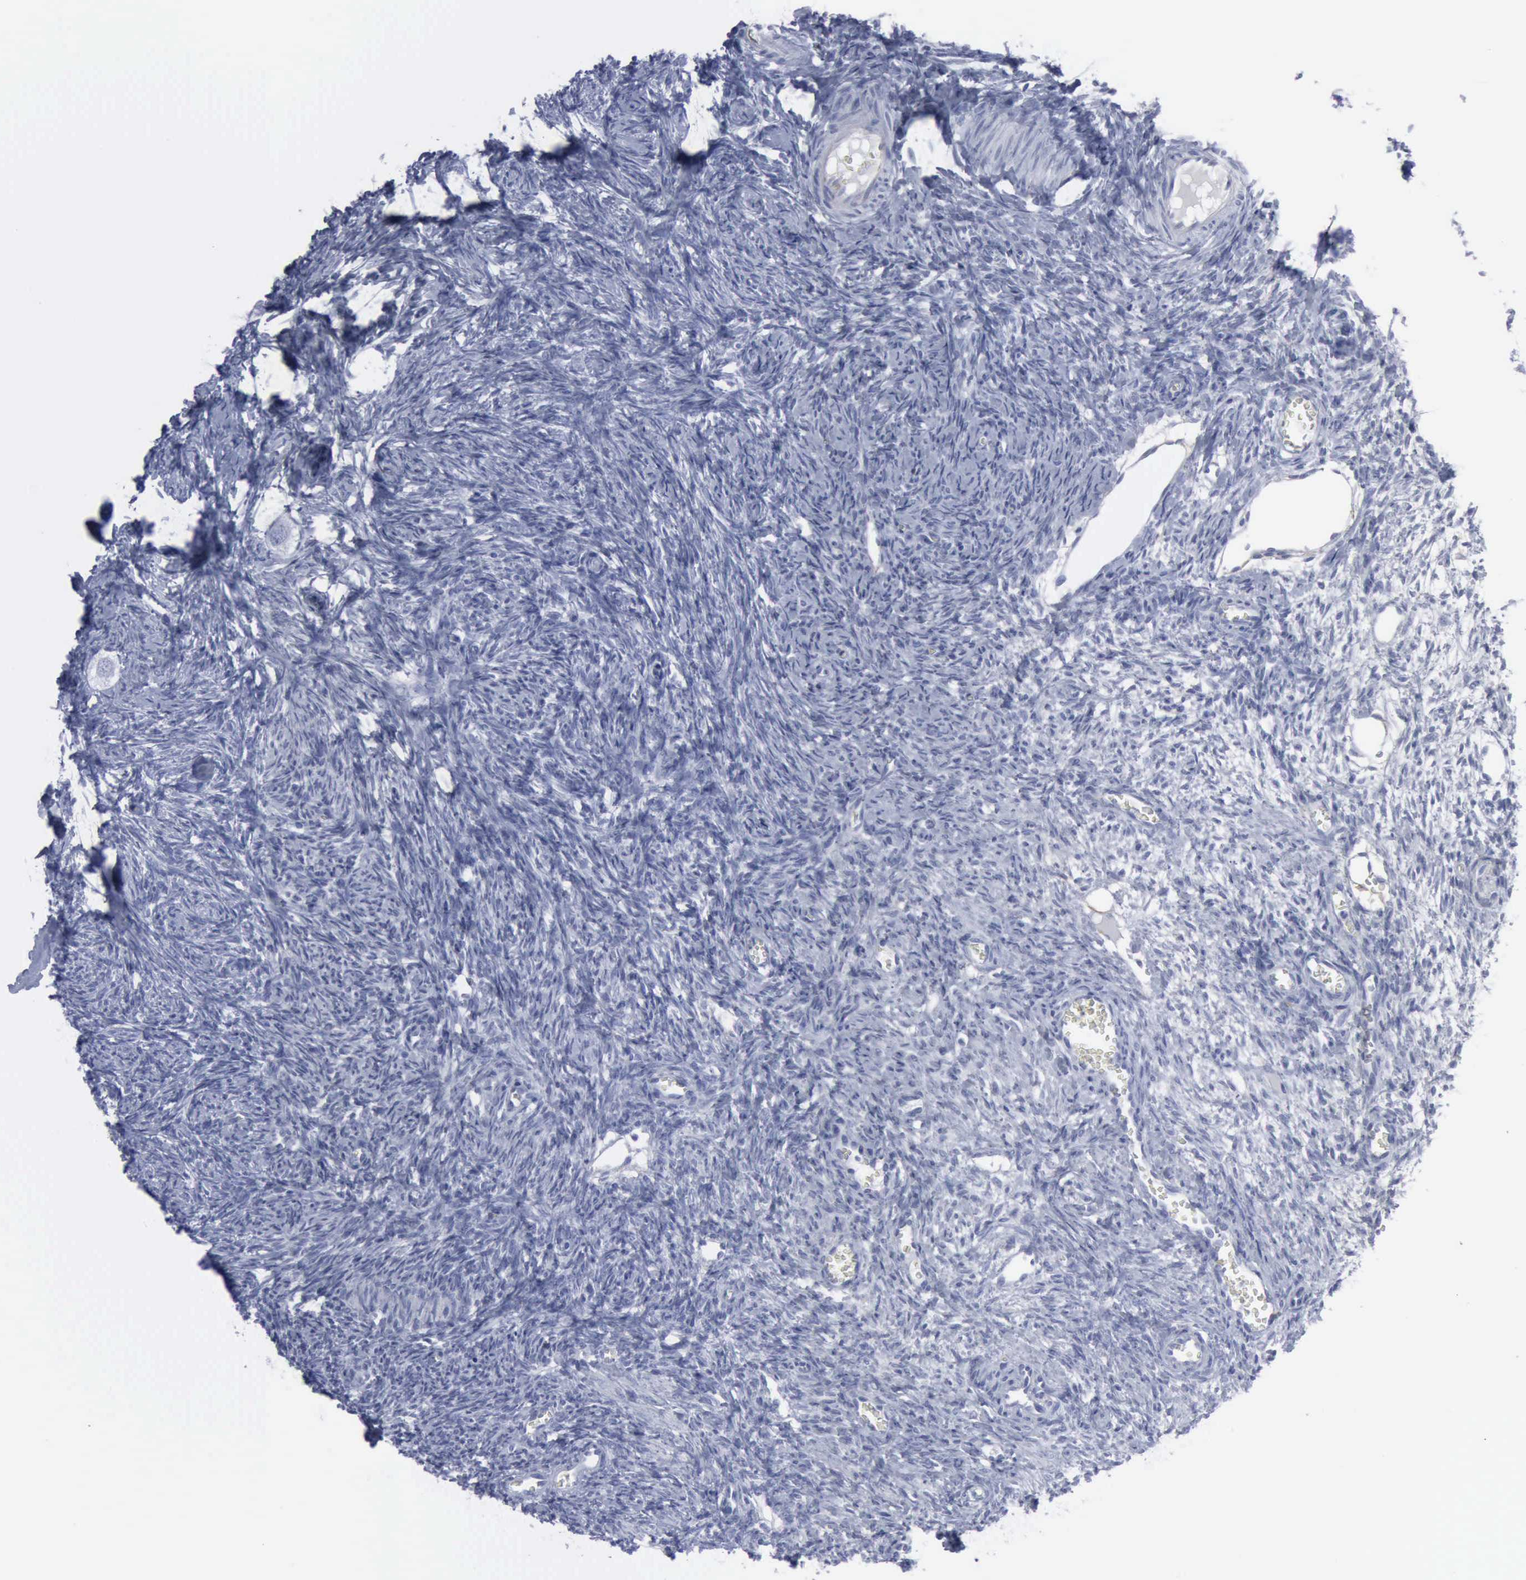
{"staining": {"intensity": "negative", "quantity": "none", "location": "none"}, "tissue": "ovary", "cell_type": "Ovarian stroma cells", "image_type": "normal", "snomed": [{"axis": "morphology", "description": "Normal tissue, NOS"}, {"axis": "topography", "description": "Ovary"}], "caption": "IHC photomicrograph of unremarkable human ovary stained for a protein (brown), which shows no staining in ovarian stroma cells. Nuclei are stained in blue.", "gene": "VCAM1", "patient": {"sex": "female", "age": 27}}